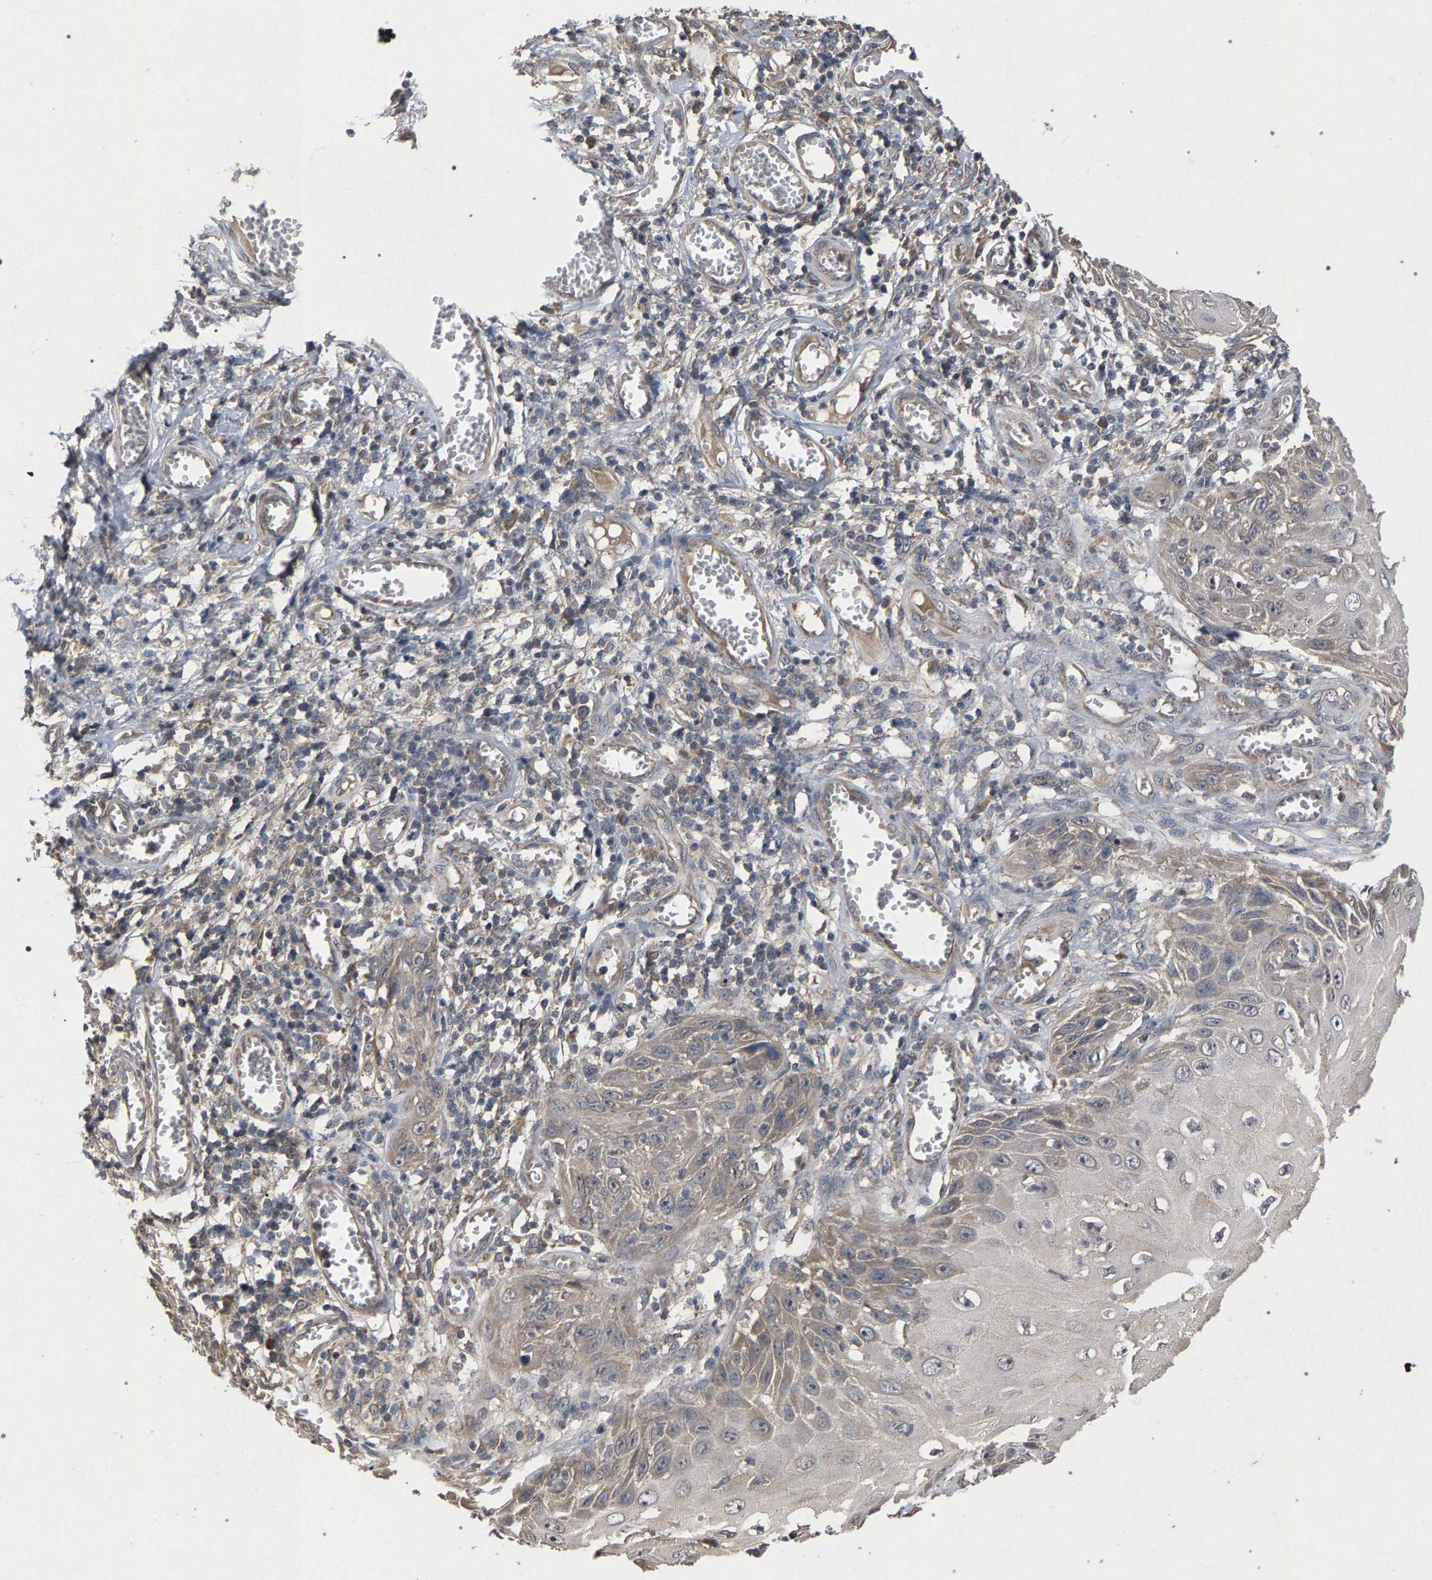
{"staining": {"intensity": "weak", "quantity": "<25%", "location": "cytoplasmic/membranous"}, "tissue": "skin cancer", "cell_type": "Tumor cells", "image_type": "cancer", "snomed": [{"axis": "morphology", "description": "Squamous cell carcinoma, NOS"}, {"axis": "topography", "description": "Skin"}], "caption": "This is an immunohistochemistry (IHC) histopathology image of human skin cancer. There is no positivity in tumor cells.", "gene": "SLC4A4", "patient": {"sex": "female", "age": 73}}